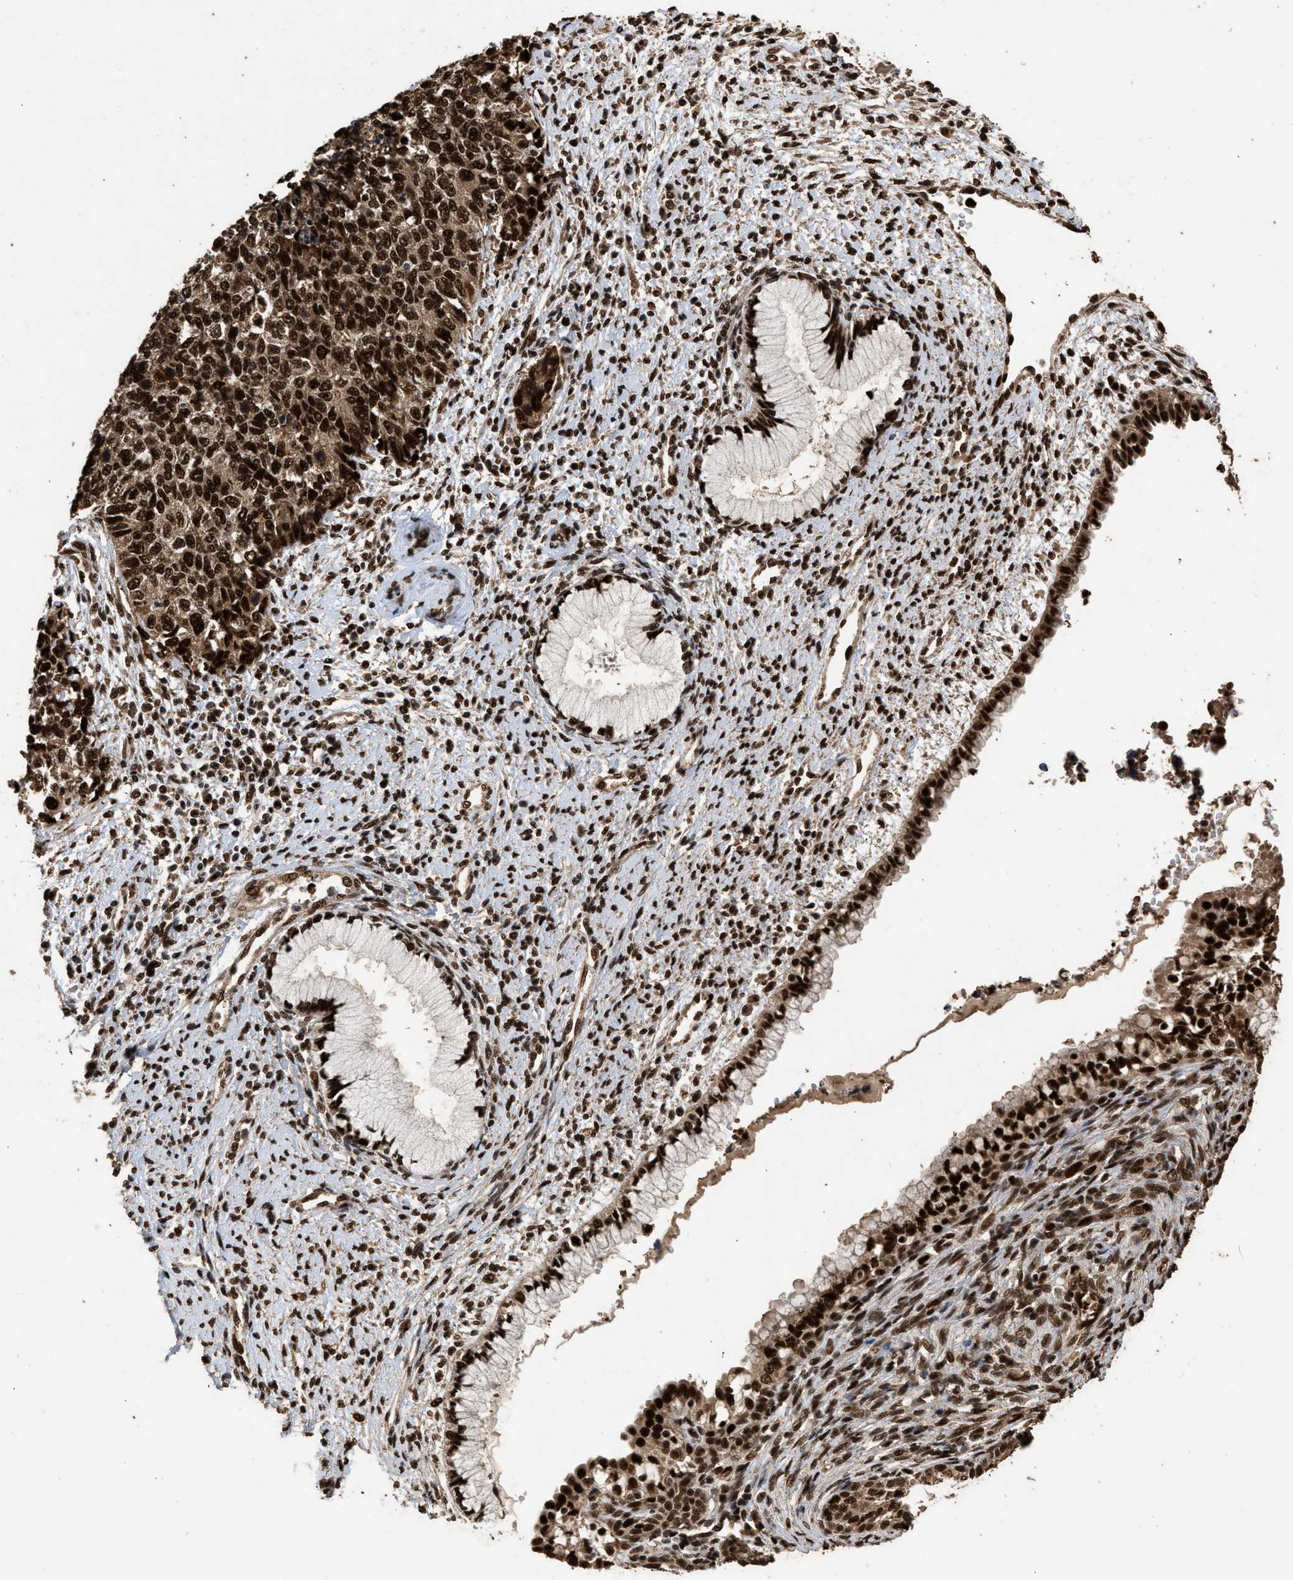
{"staining": {"intensity": "strong", "quantity": ">75%", "location": "cytoplasmic/membranous,nuclear"}, "tissue": "cervical cancer", "cell_type": "Tumor cells", "image_type": "cancer", "snomed": [{"axis": "morphology", "description": "Squamous cell carcinoma, NOS"}, {"axis": "topography", "description": "Cervix"}], "caption": "High-power microscopy captured an immunohistochemistry micrograph of cervical cancer, revealing strong cytoplasmic/membranous and nuclear staining in about >75% of tumor cells.", "gene": "PPP4R3B", "patient": {"sex": "female", "age": 63}}